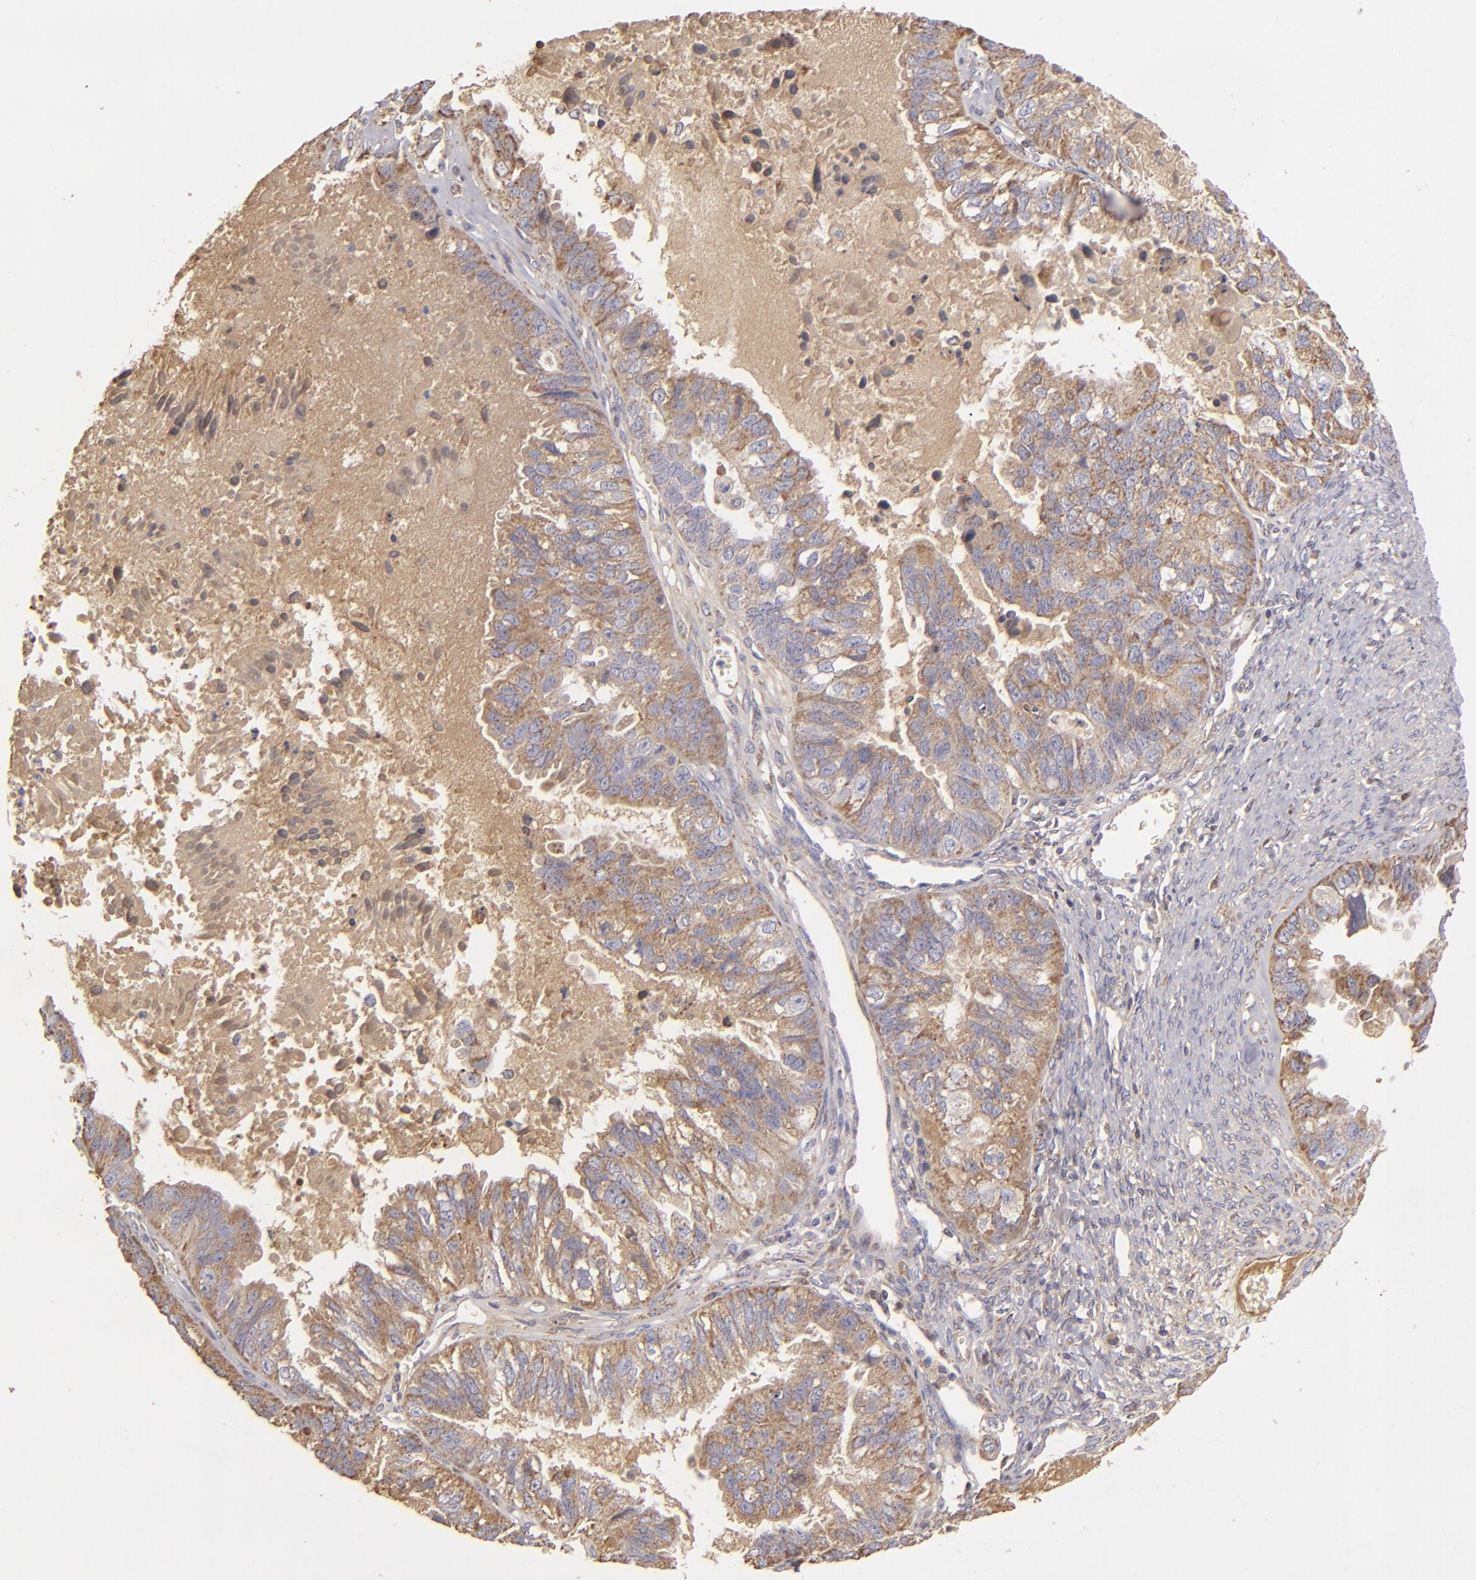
{"staining": {"intensity": "moderate", "quantity": ">75%", "location": "cytoplasmic/membranous"}, "tissue": "ovarian cancer", "cell_type": "Tumor cells", "image_type": "cancer", "snomed": [{"axis": "morphology", "description": "Carcinoma, endometroid"}, {"axis": "topography", "description": "Ovary"}], "caption": "This is a micrograph of immunohistochemistry (IHC) staining of ovarian endometroid carcinoma, which shows moderate staining in the cytoplasmic/membranous of tumor cells.", "gene": "CFB", "patient": {"sex": "female", "age": 85}}